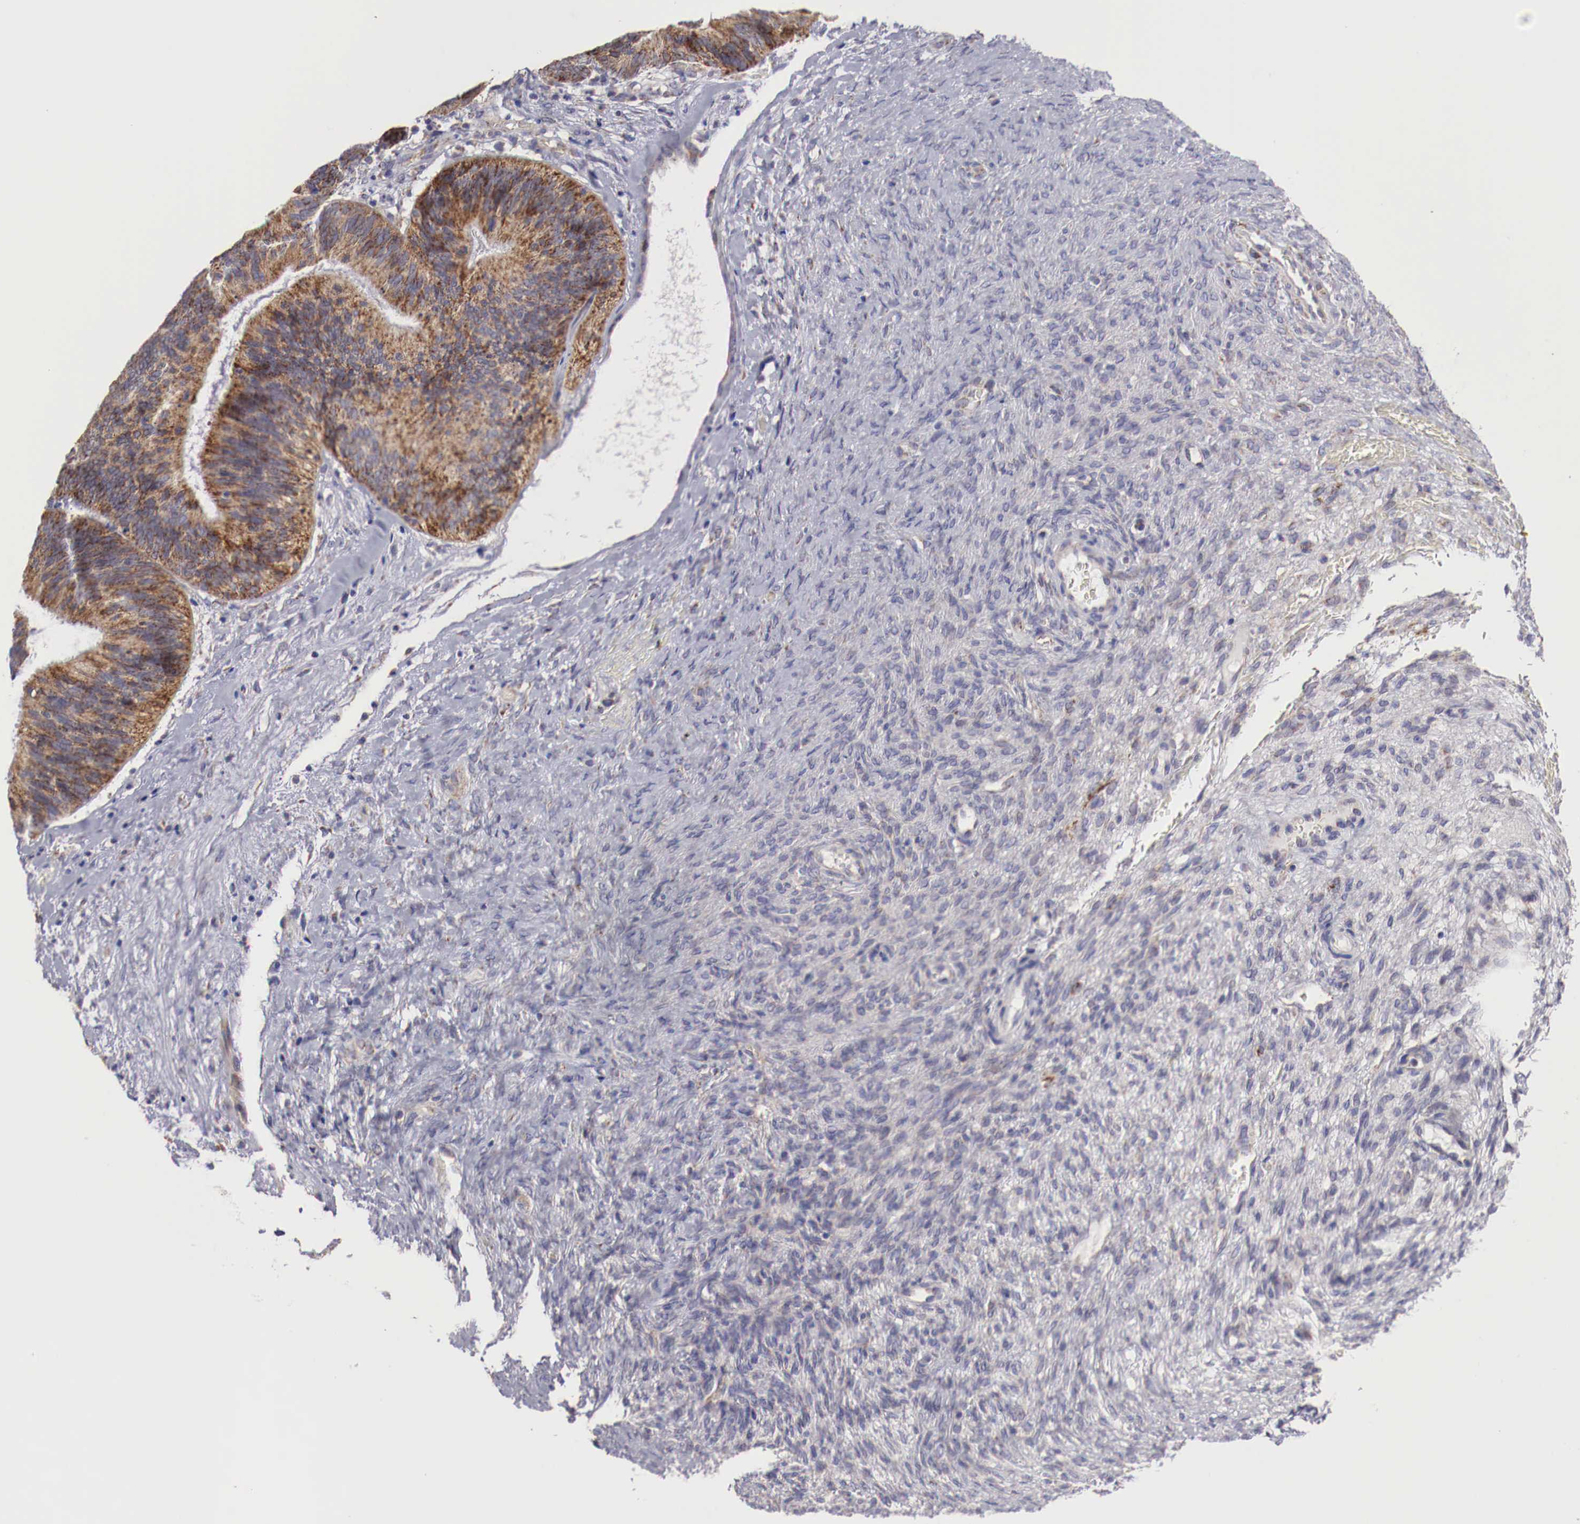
{"staining": {"intensity": "strong", "quantity": ">75%", "location": "cytoplasmic/membranous"}, "tissue": "ovarian cancer", "cell_type": "Tumor cells", "image_type": "cancer", "snomed": [{"axis": "morphology", "description": "Carcinoma, endometroid"}, {"axis": "topography", "description": "Ovary"}], "caption": "Immunohistochemical staining of human ovarian cancer (endometroid carcinoma) reveals high levels of strong cytoplasmic/membranous staining in about >75% of tumor cells.", "gene": "XPNPEP3", "patient": {"sex": "female", "age": 52}}